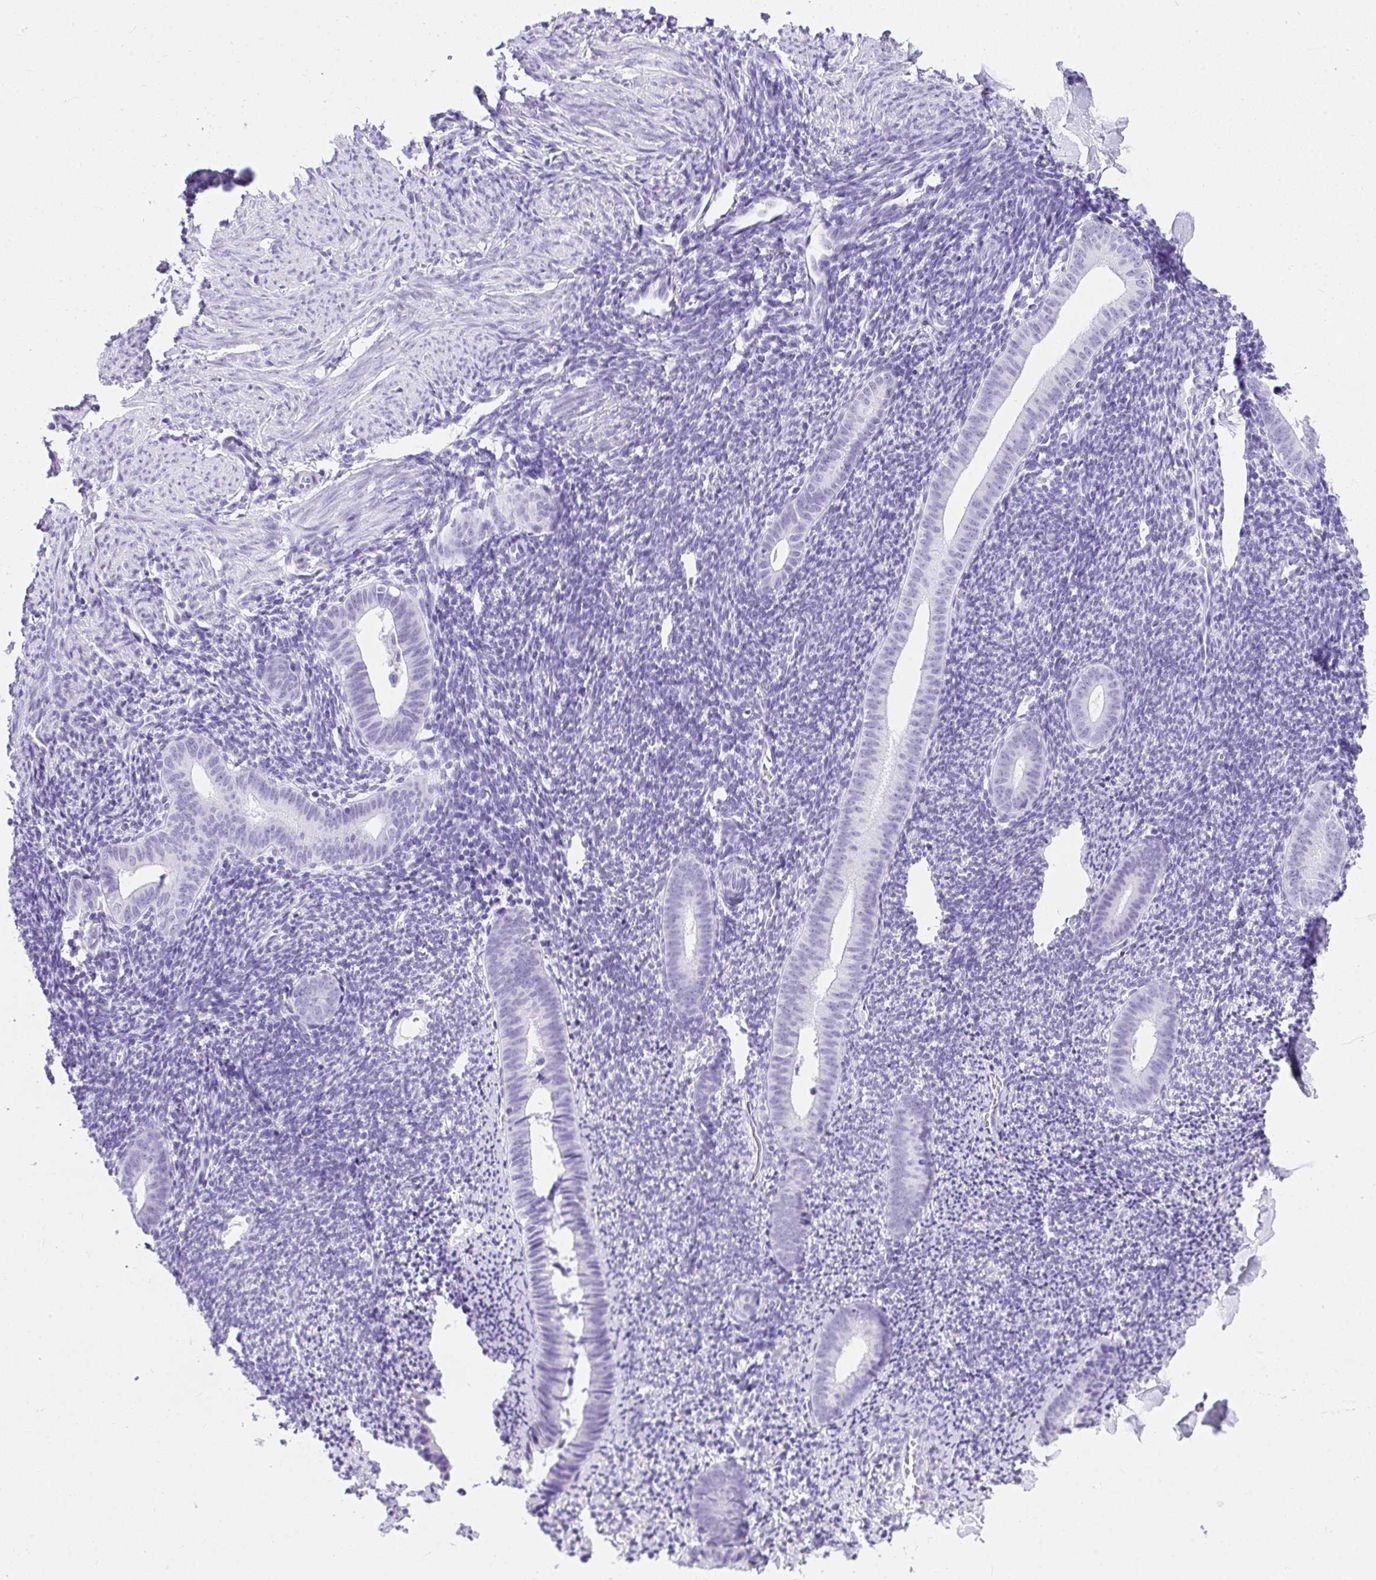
{"staining": {"intensity": "negative", "quantity": "none", "location": "none"}, "tissue": "endometrium", "cell_type": "Cells in endometrial stroma", "image_type": "normal", "snomed": [{"axis": "morphology", "description": "Normal tissue, NOS"}, {"axis": "topography", "description": "Endometrium"}], "caption": "The immunohistochemistry (IHC) micrograph has no significant positivity in cells in endometrial stroma of endometrium. (Immunohistochemistry (ihc), brightfield microscopy, high magnification).", "gene": "AVIL", "patient": {"sex": "female", "age": 39}}